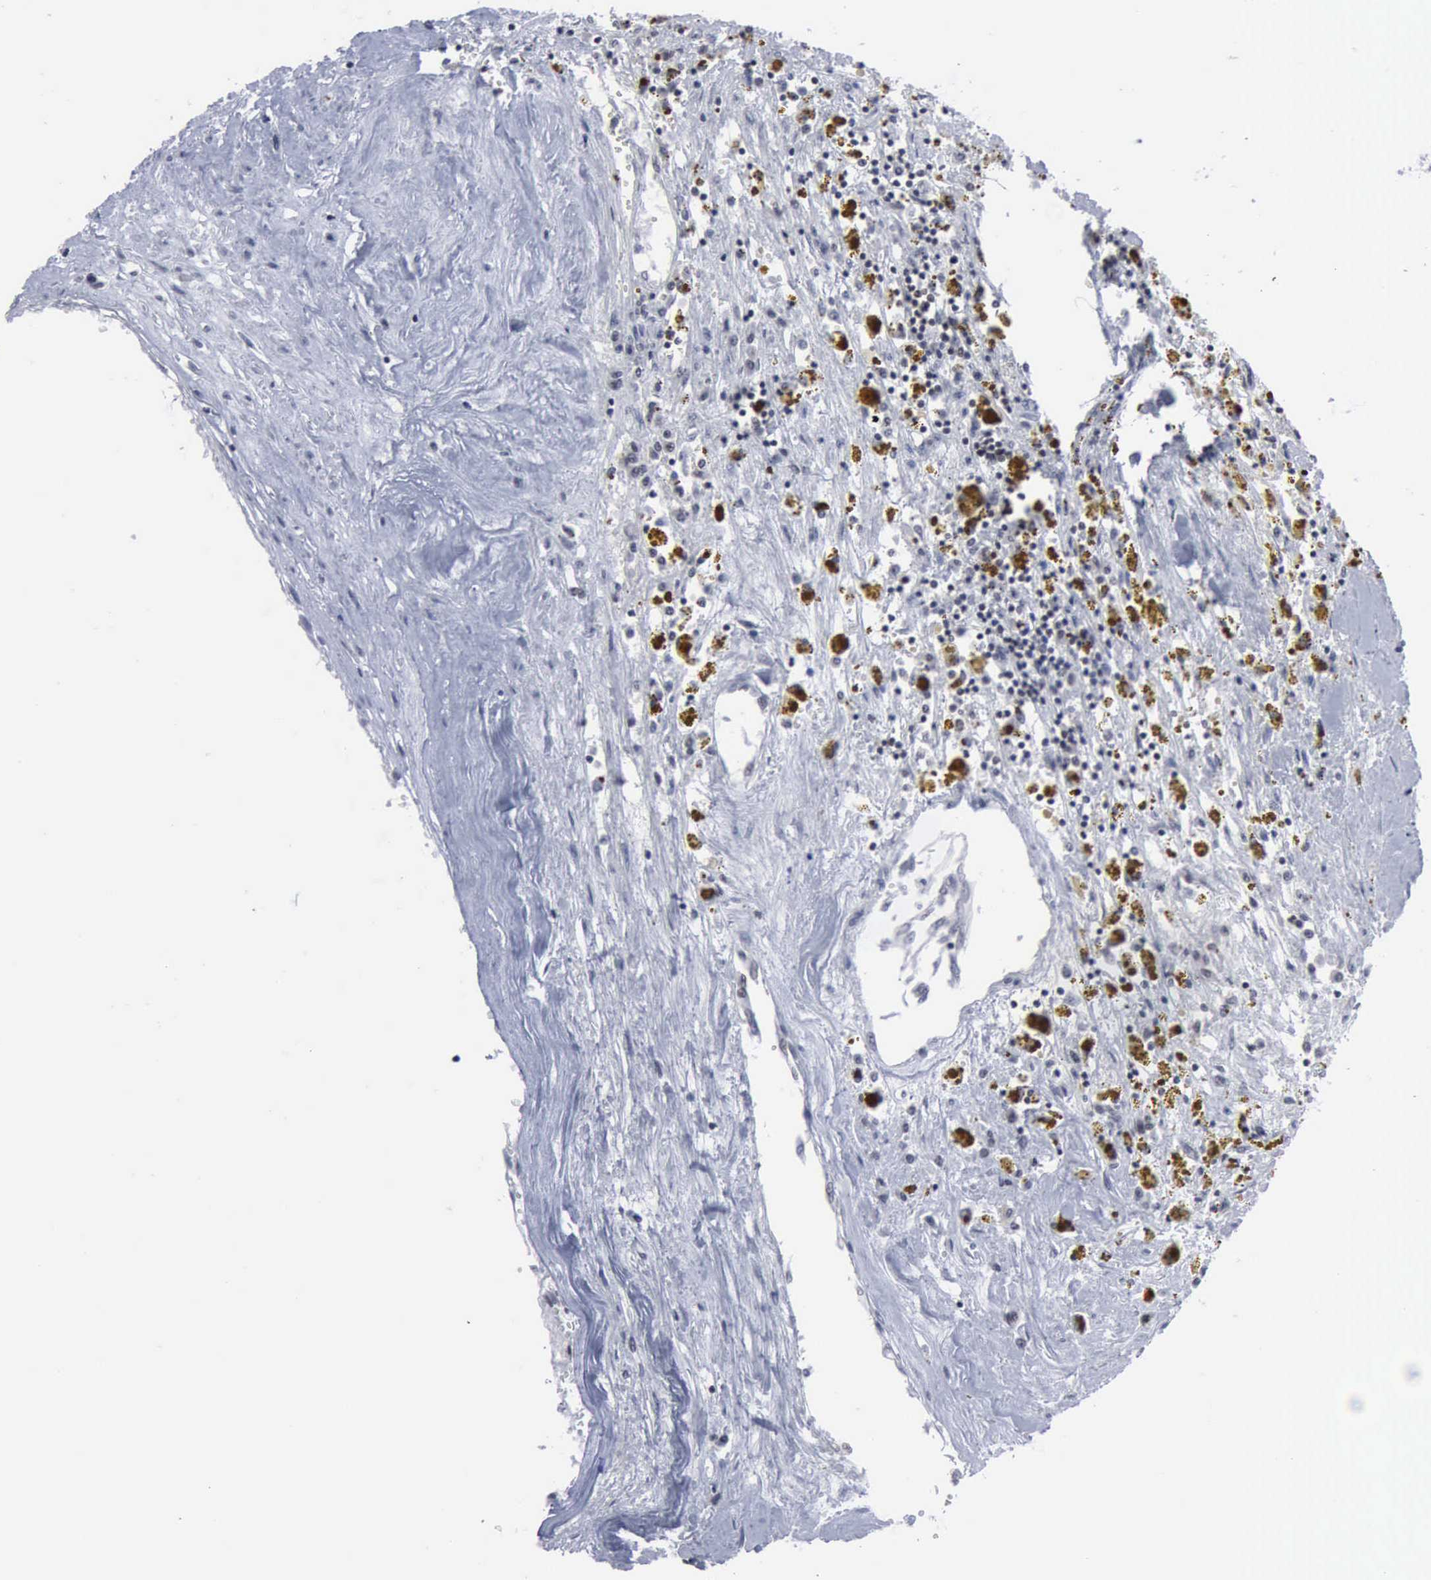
{"staining": {"intensity": "weak", "quantity": "<25%", "location": "nuclear"}, "tissue": "renal cancer", "cell_type": "Tumor cells", "image_type": "cancer", "snomed": [{"axis": "morphology", "description": "Adenocarcinoma, NOS"}, {"axis": "topography", "description": "Kidney"}], "caption": "Tumor cells show no significant protein expression in adenocarcinoma (renal). (DAB (3,3'-diaminobenzidine) IHC visualized using brightfield microscopy, high magnification).", "gene": "XPA", "patient": {"sex": "male", "age": 78}}